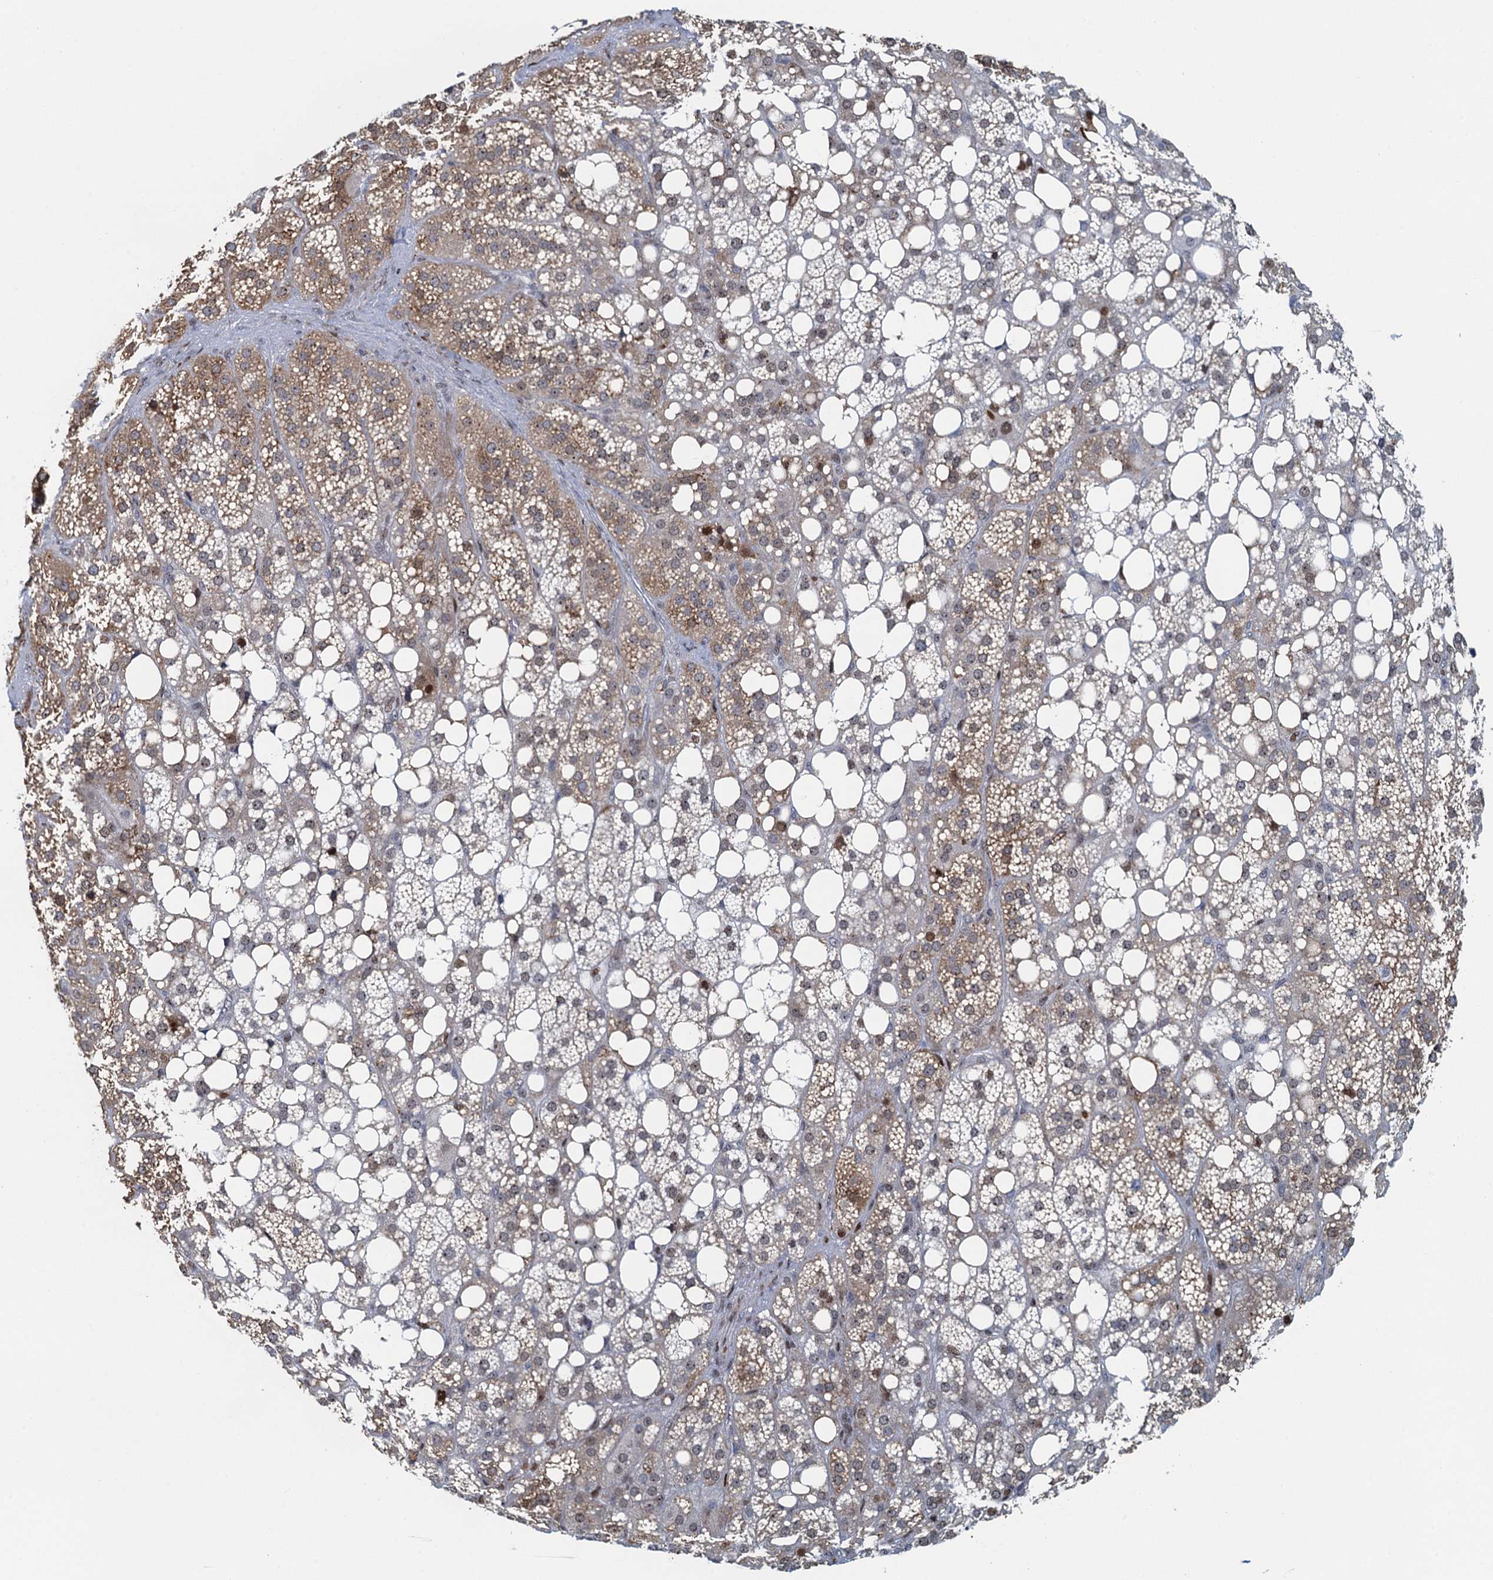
{"staining": {"intensity": "strong", "quantity": "25%-75%", "location": "nuclear"}, "tissue": "adrenal gland", "cell_type": "Glandular cells", "image_type": "normal", "snomed": [{"axis": "morphology", "description": "Normal tissue, NOS"}, {"axis": "topography", "description": "Adrenal gland"}], "caption": "Benign adrenal gland exhibits strong nuclear positivity in about 25%-75% of glandular cells.", "gene": "ANKRD13D", "patient": {"sex": "female", "age": 59}}